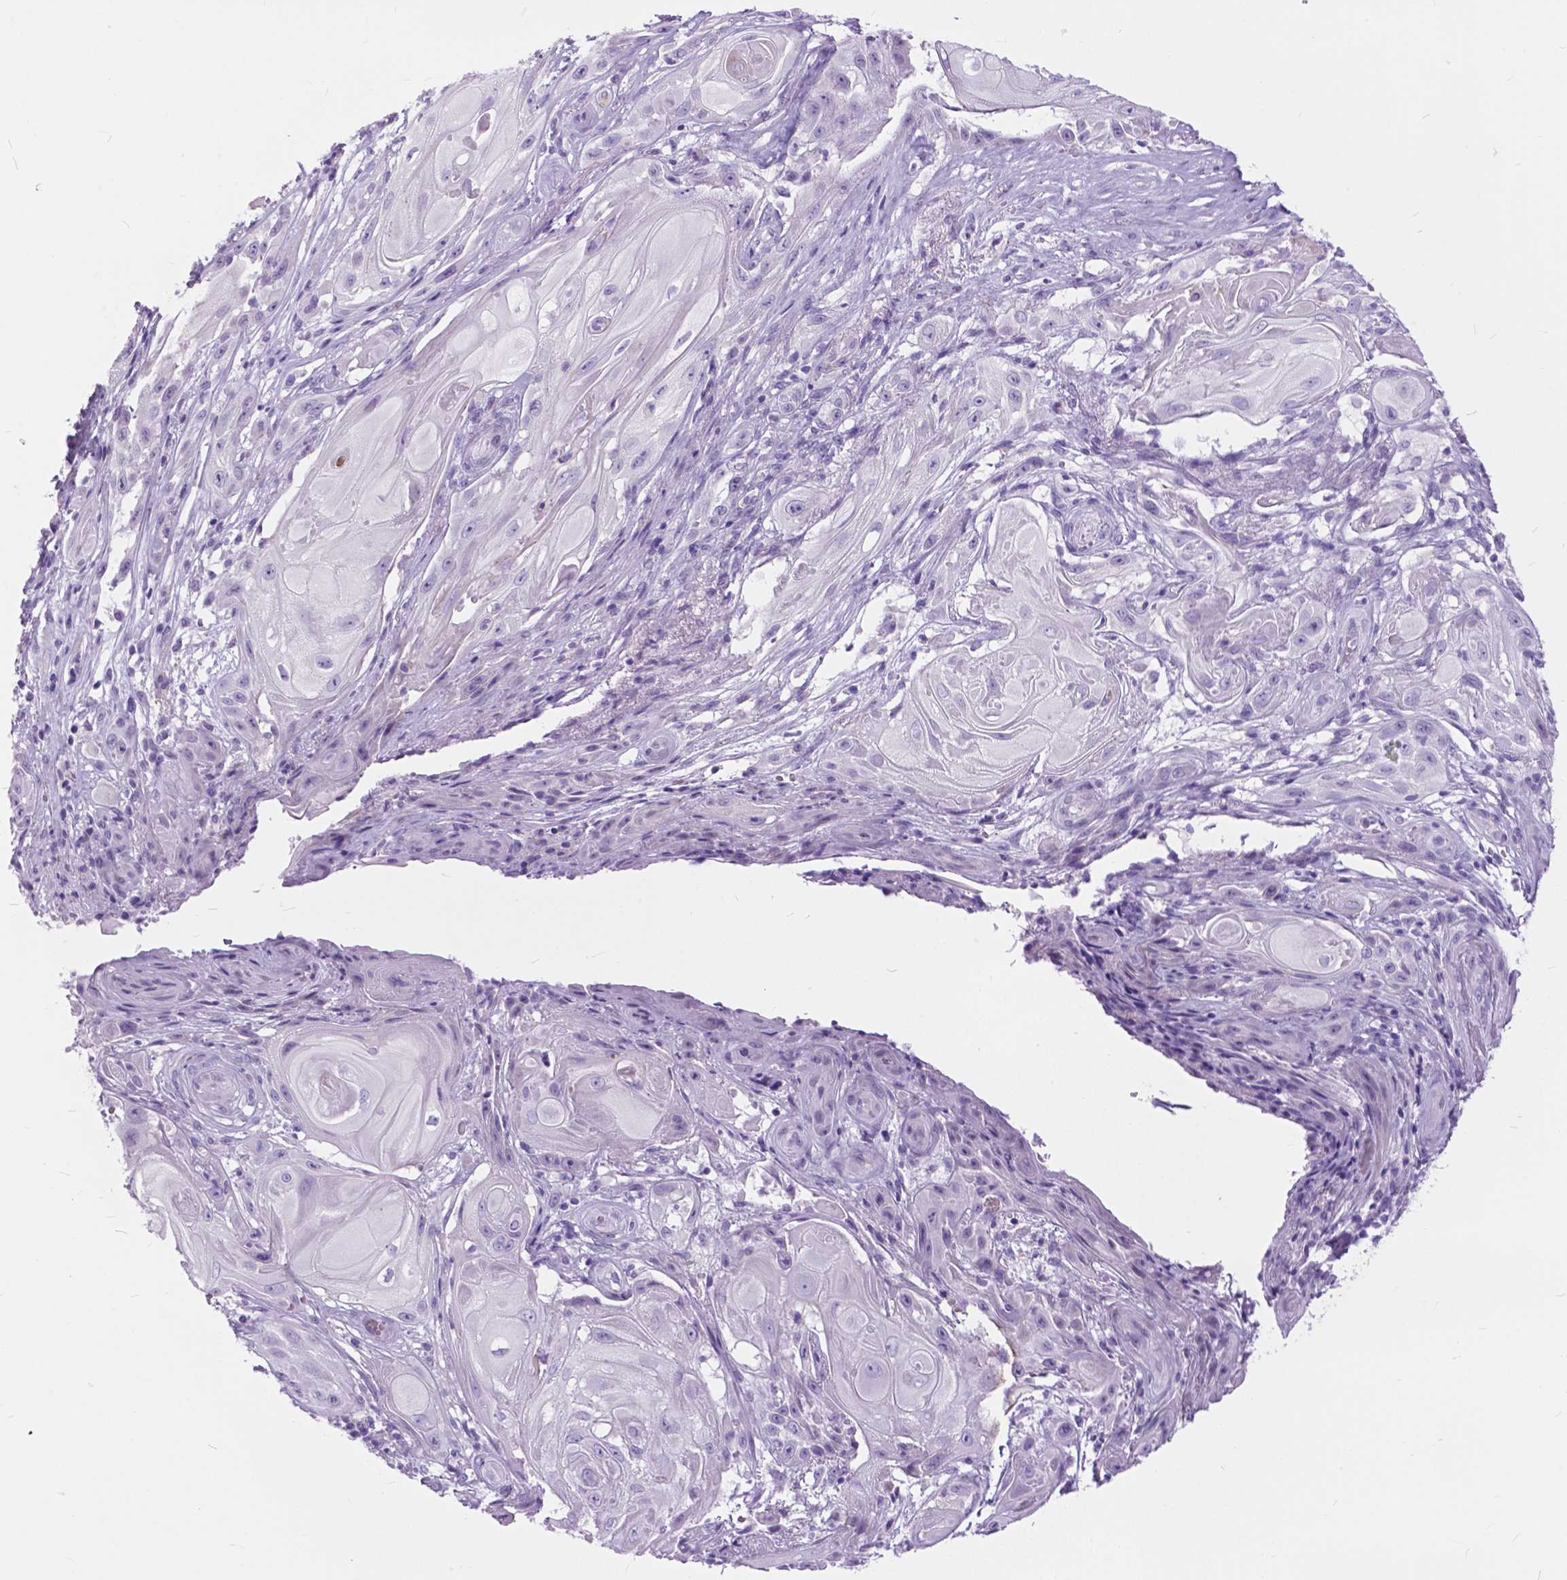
{"staining": {"intensity": "negative", "quantity": "none", "location": "none"}, "tissue": "skin cancer", "cell_type": "Tumor cells", "image_type": "cancer", "snomed": [{"axis": "morphology", "description": "Squamous cell carcinoma, NOS"}, {"axis": "topography", "description": "Skin"}], "caption": "Tumor cells show no significant positivity in skin squamous cell carcinoma.", "gene": "BSND", "patient": {"sex": "male", "age": 62}}